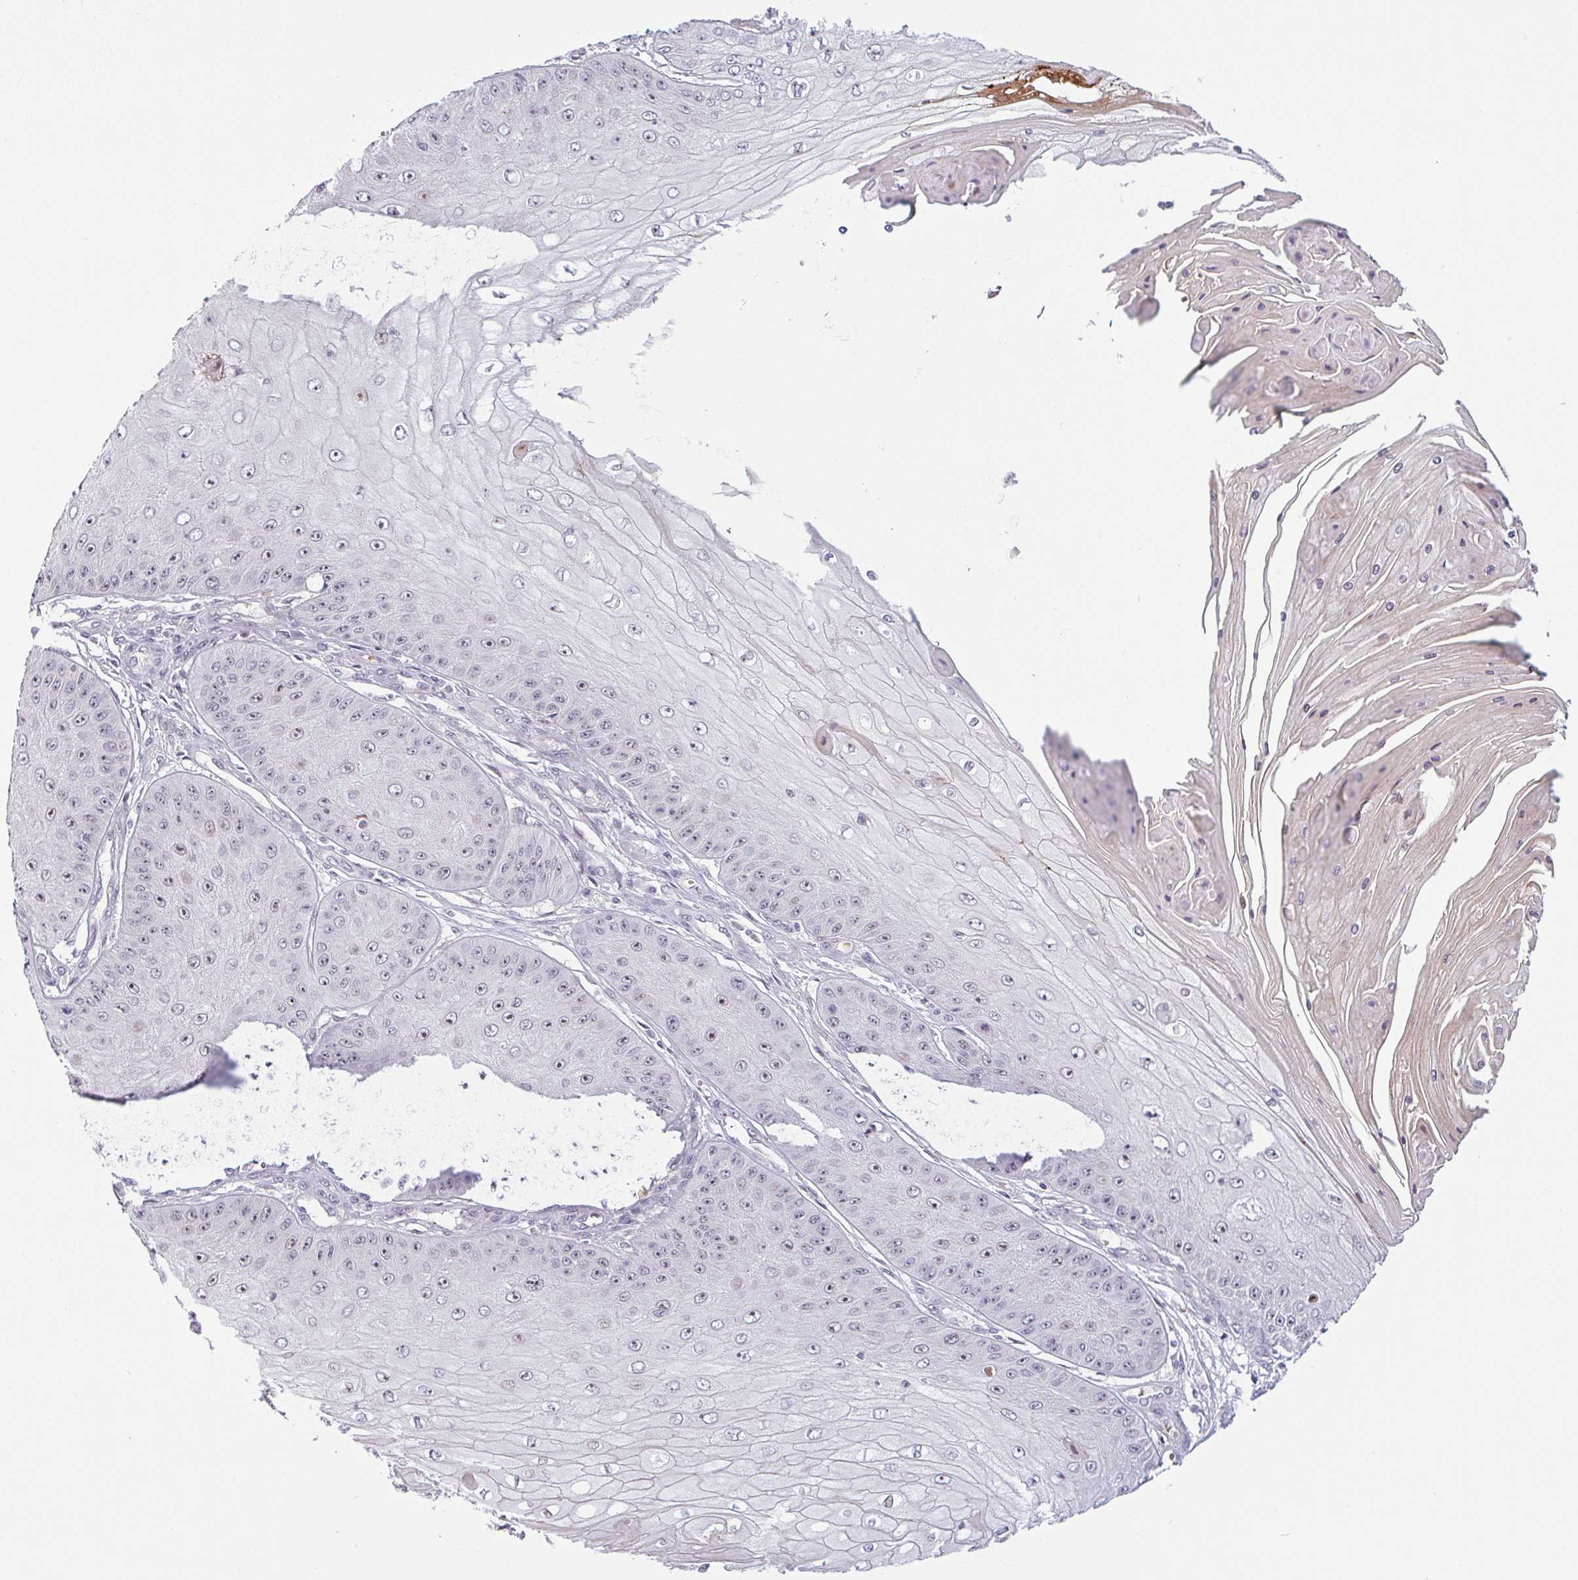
{"staining": {"intensity": "weak", "quantity": "<25%", "location": "nuclear"}, "tissue": "skin cancer", "cell_type": "Tumor cells", "image_type": "cancer", "snomed": [{"axis": "morphology", "description": "Squamous cell carcinoma, NOS"}, {"axis": "topography", "description": "Skin"}], "caption": "Immunohistochemistry (IHC) image of neoplastic tissue: human squamous cell carcinoma (skin) stained with DAB demonstrates no significant protein expression in tumor cells. (Brightfield microscopy of DAB immunohistochemistry at high magnification).", "gene": "TMEM119", "patient": {"sex": "male", "age": 70}}